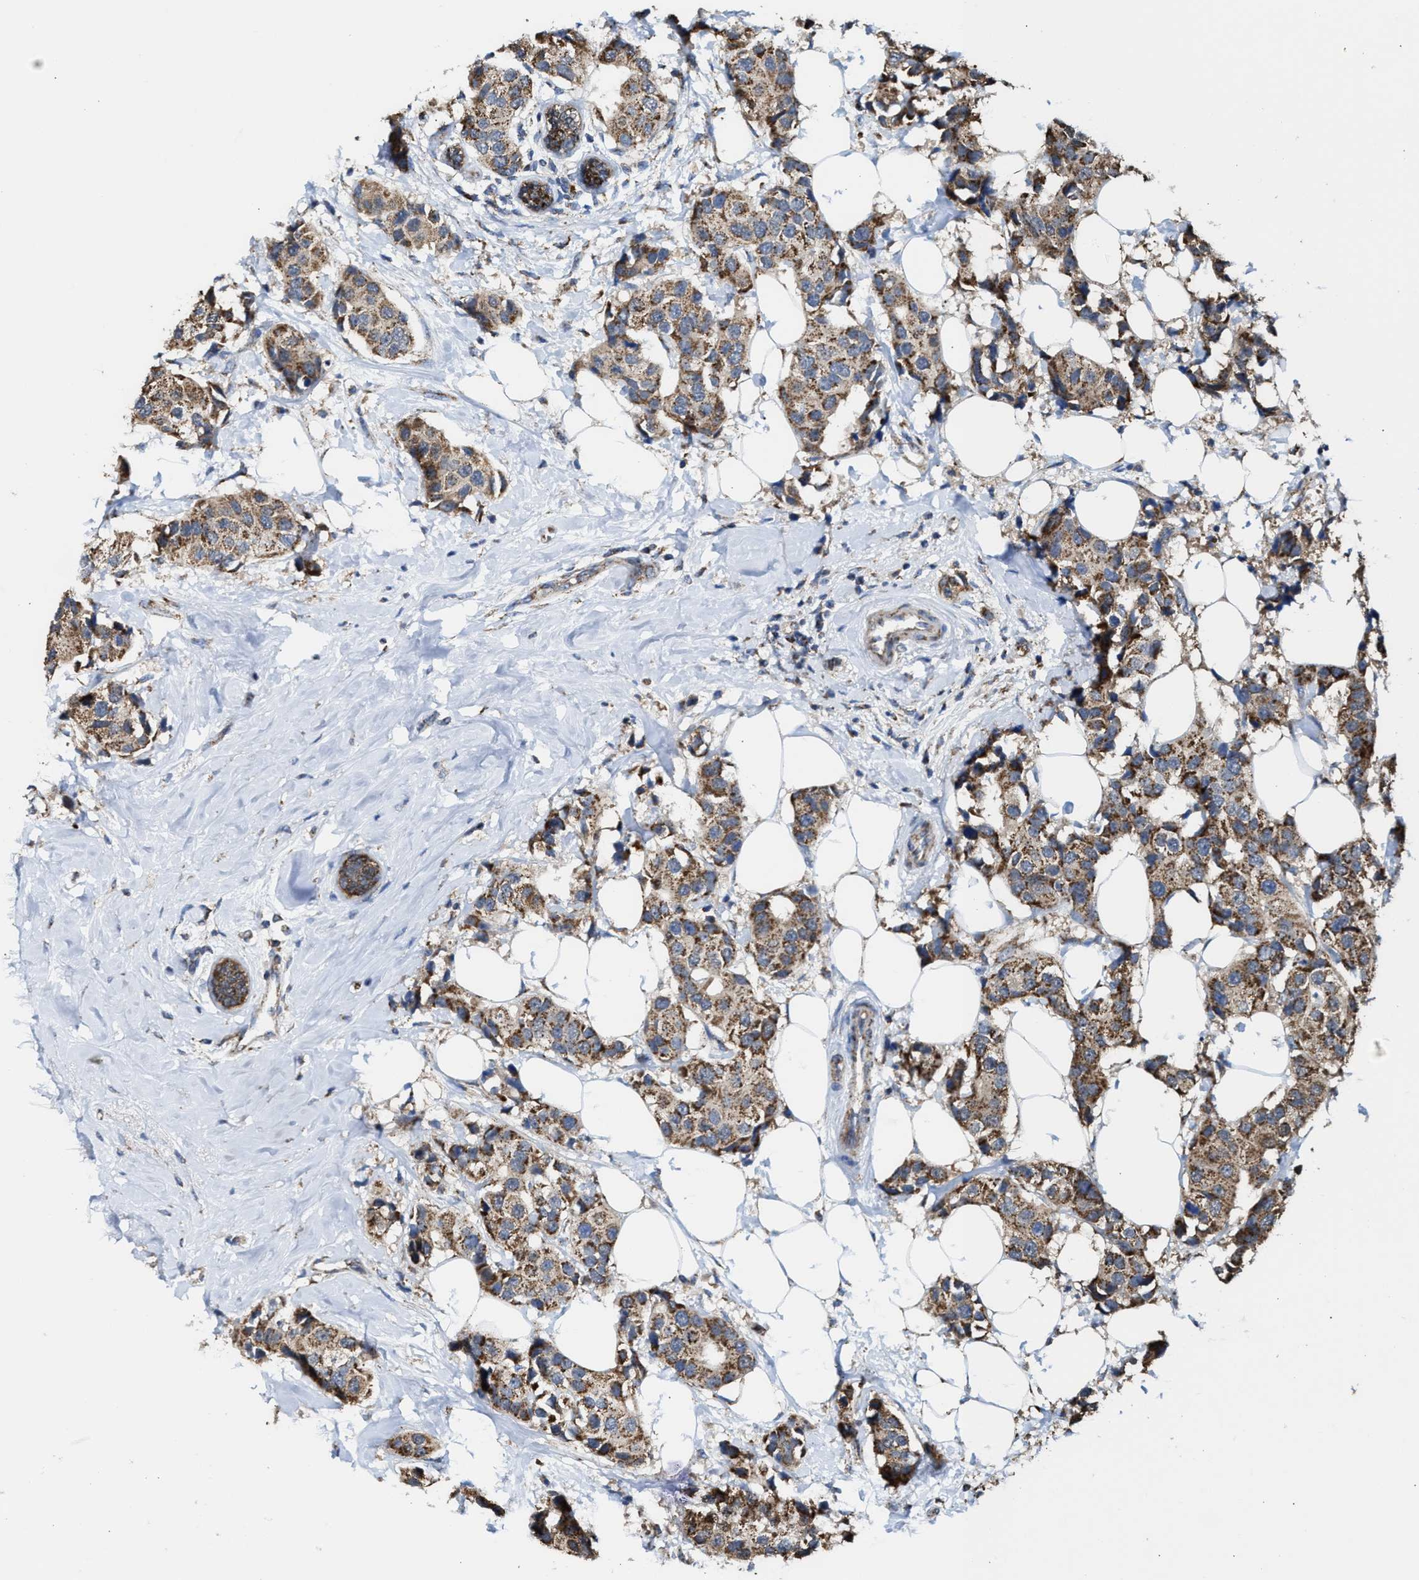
{"staining": {"intensity": "moderate", "quantity": ">75%", "location": "cytoplasmic/membranous"}, "tissue": "breast cancer", "cell_type": "Tumor cells", "image_type": "cancer", "snomed": [{"axis": "morphology", "description": "Normal tissue, NOS"}, {"axis": "morphology", "description": "Duct carcinoma"}, {"axis": "topography", "description": "Breast"}], "caption": "High-magnification brightfield microscopy of infiltrating ductal carcinoma (breast) stained with DAB (brown) and counterstained with hematoxylin (blue). tumor cells exhibit moderate cytoplasmic/membranous staining is seen in approximately>75% of cells.", "gene": "MECR", "patient": {"sex": "female", "age": 39}}